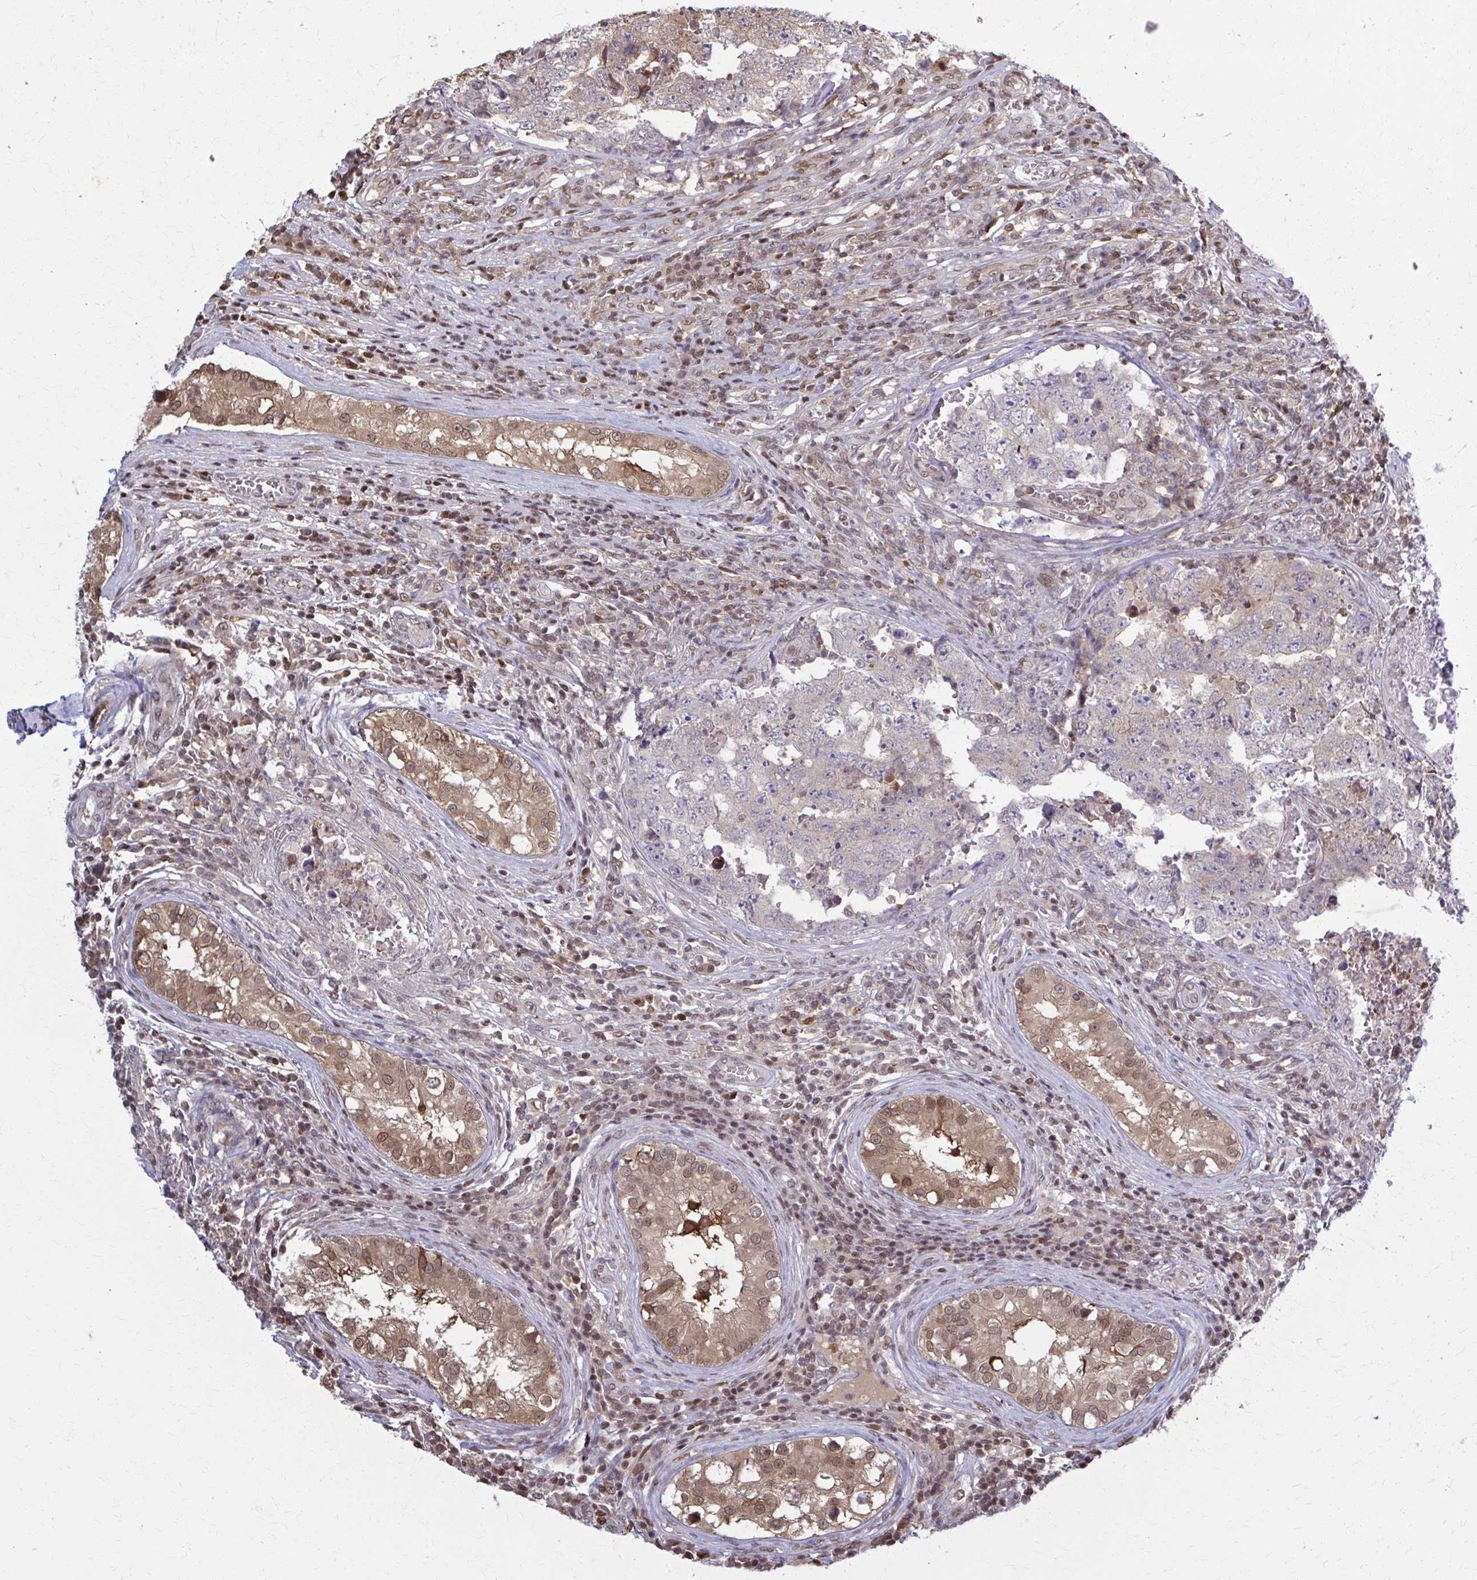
{"staining": {"intensity": "negative", "quantity": "none", "location": "none"}, "tissue": "testis cancer", "cell_type": "Tumor cells", "image_type": "cancer", "snomed": [{"axis": "morphology", "description": "Carcinoma, Embryonal, NOS"}, {"axis": "topography", "description": "Testis"}], "caption": "This histopathology image is of embryonal carcinoma (testis) stained with immunohistochemistry to label a protein in brown with the nuclei are counter-stained blue. There is no staining in tumor cells. (DAB immunohistochemistry (IHC) visualized using brightfield microscopy, high magnification).", "gene": "MDH1", "patient": {"sex": "male", "age": 25}}